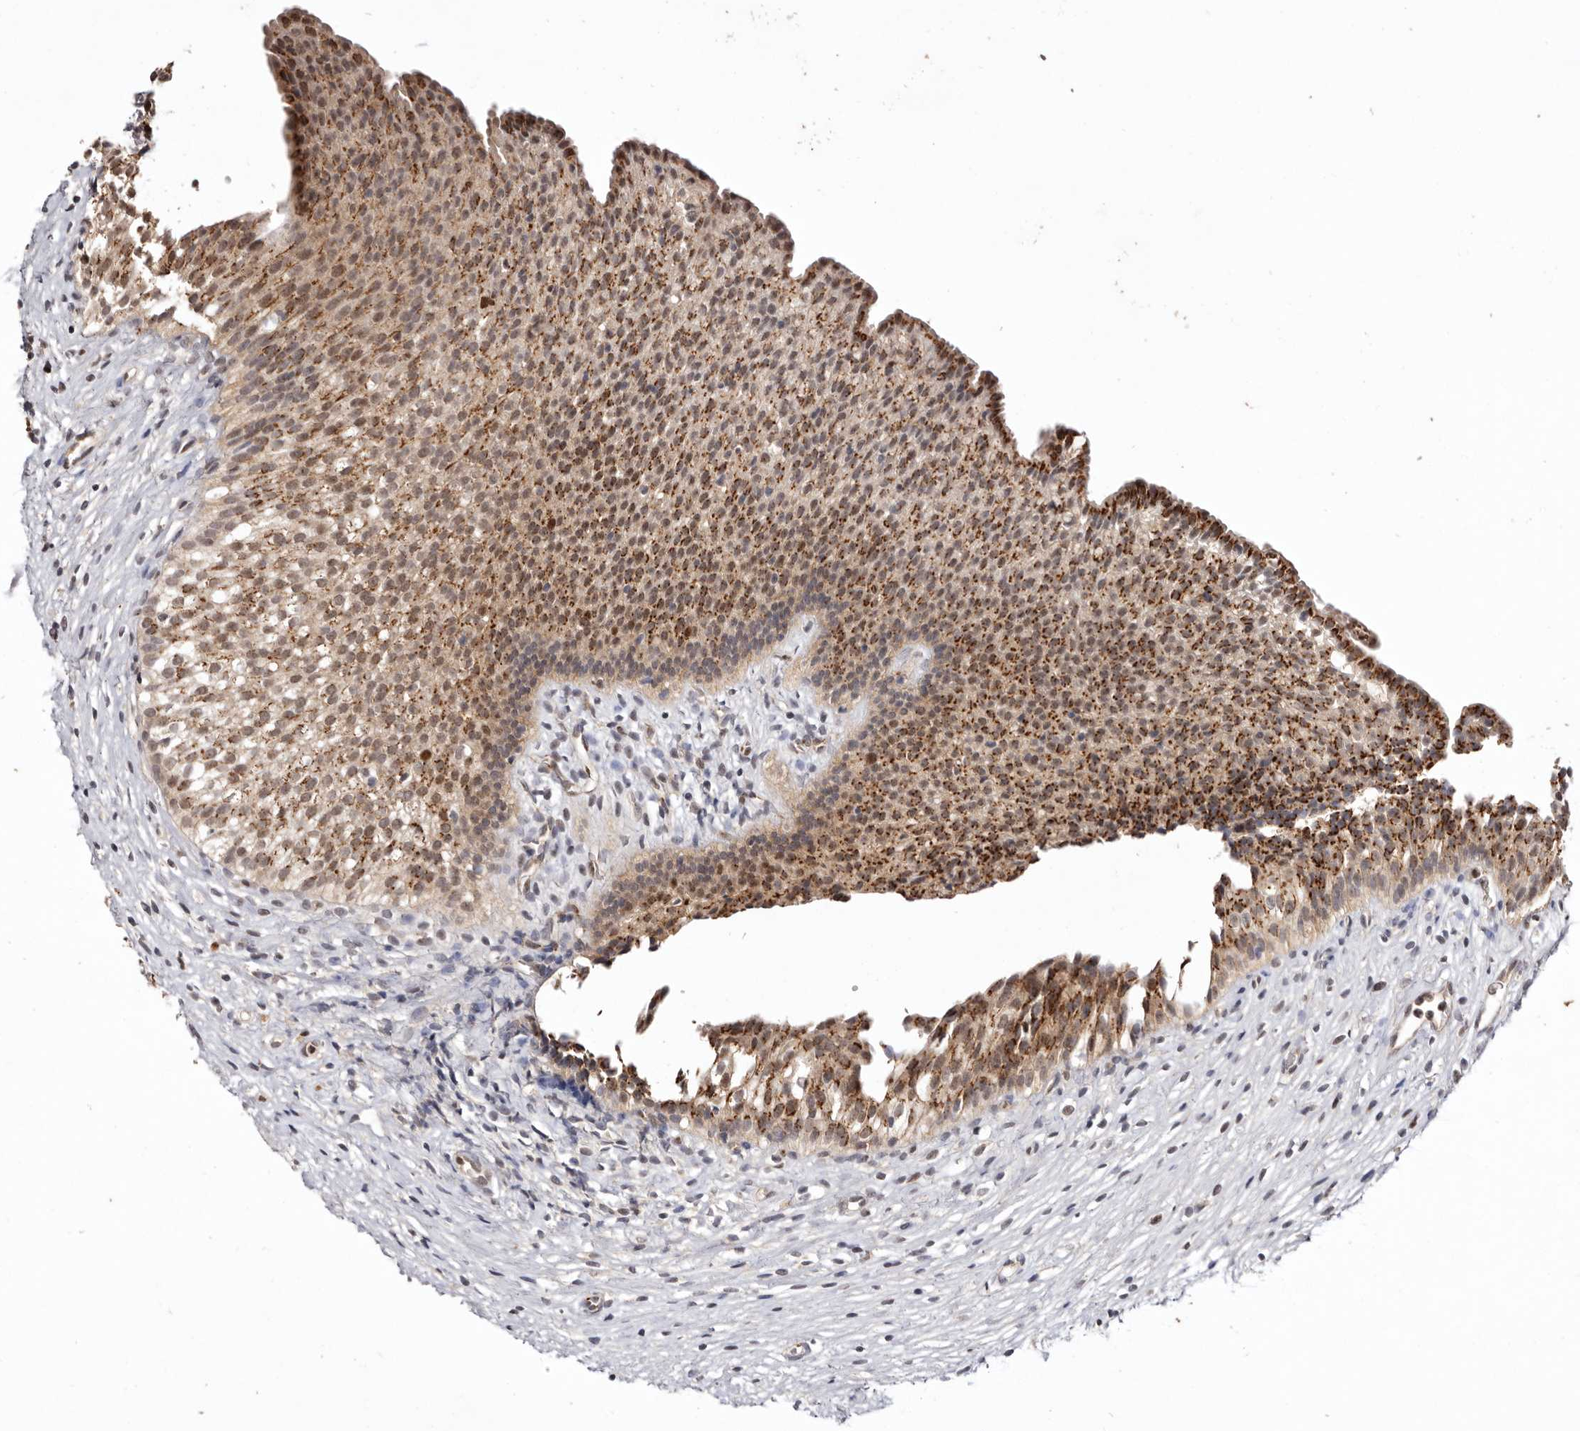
{"staining": {"intensity": "strong", "quantity": ">75%", "location": "cytoplasmic/membranous,nuclear"}, "tissue": "urinary bladder", "cell_type": "Urothelial cells", "image_type": "normal", "snomed": [{"axis": "morphology", "description": "Normal tissue, NOS"}, {"axis": "topography", "description": "Urinary bladder"}], "caption": "Immunohistochemistry of benign human urinary bladder shows high levels of strong cytoplasmic/membranous,nuclear expression in approximately >75% of urothelial cells. The staining was performed using DAB to visualize the protein expression in brown, while the nuclei were stained in blue with hematoxylin (Magnification: 20x).", "gene": "NOTCH1", "patient": {"sex": "male", "age": 1}}